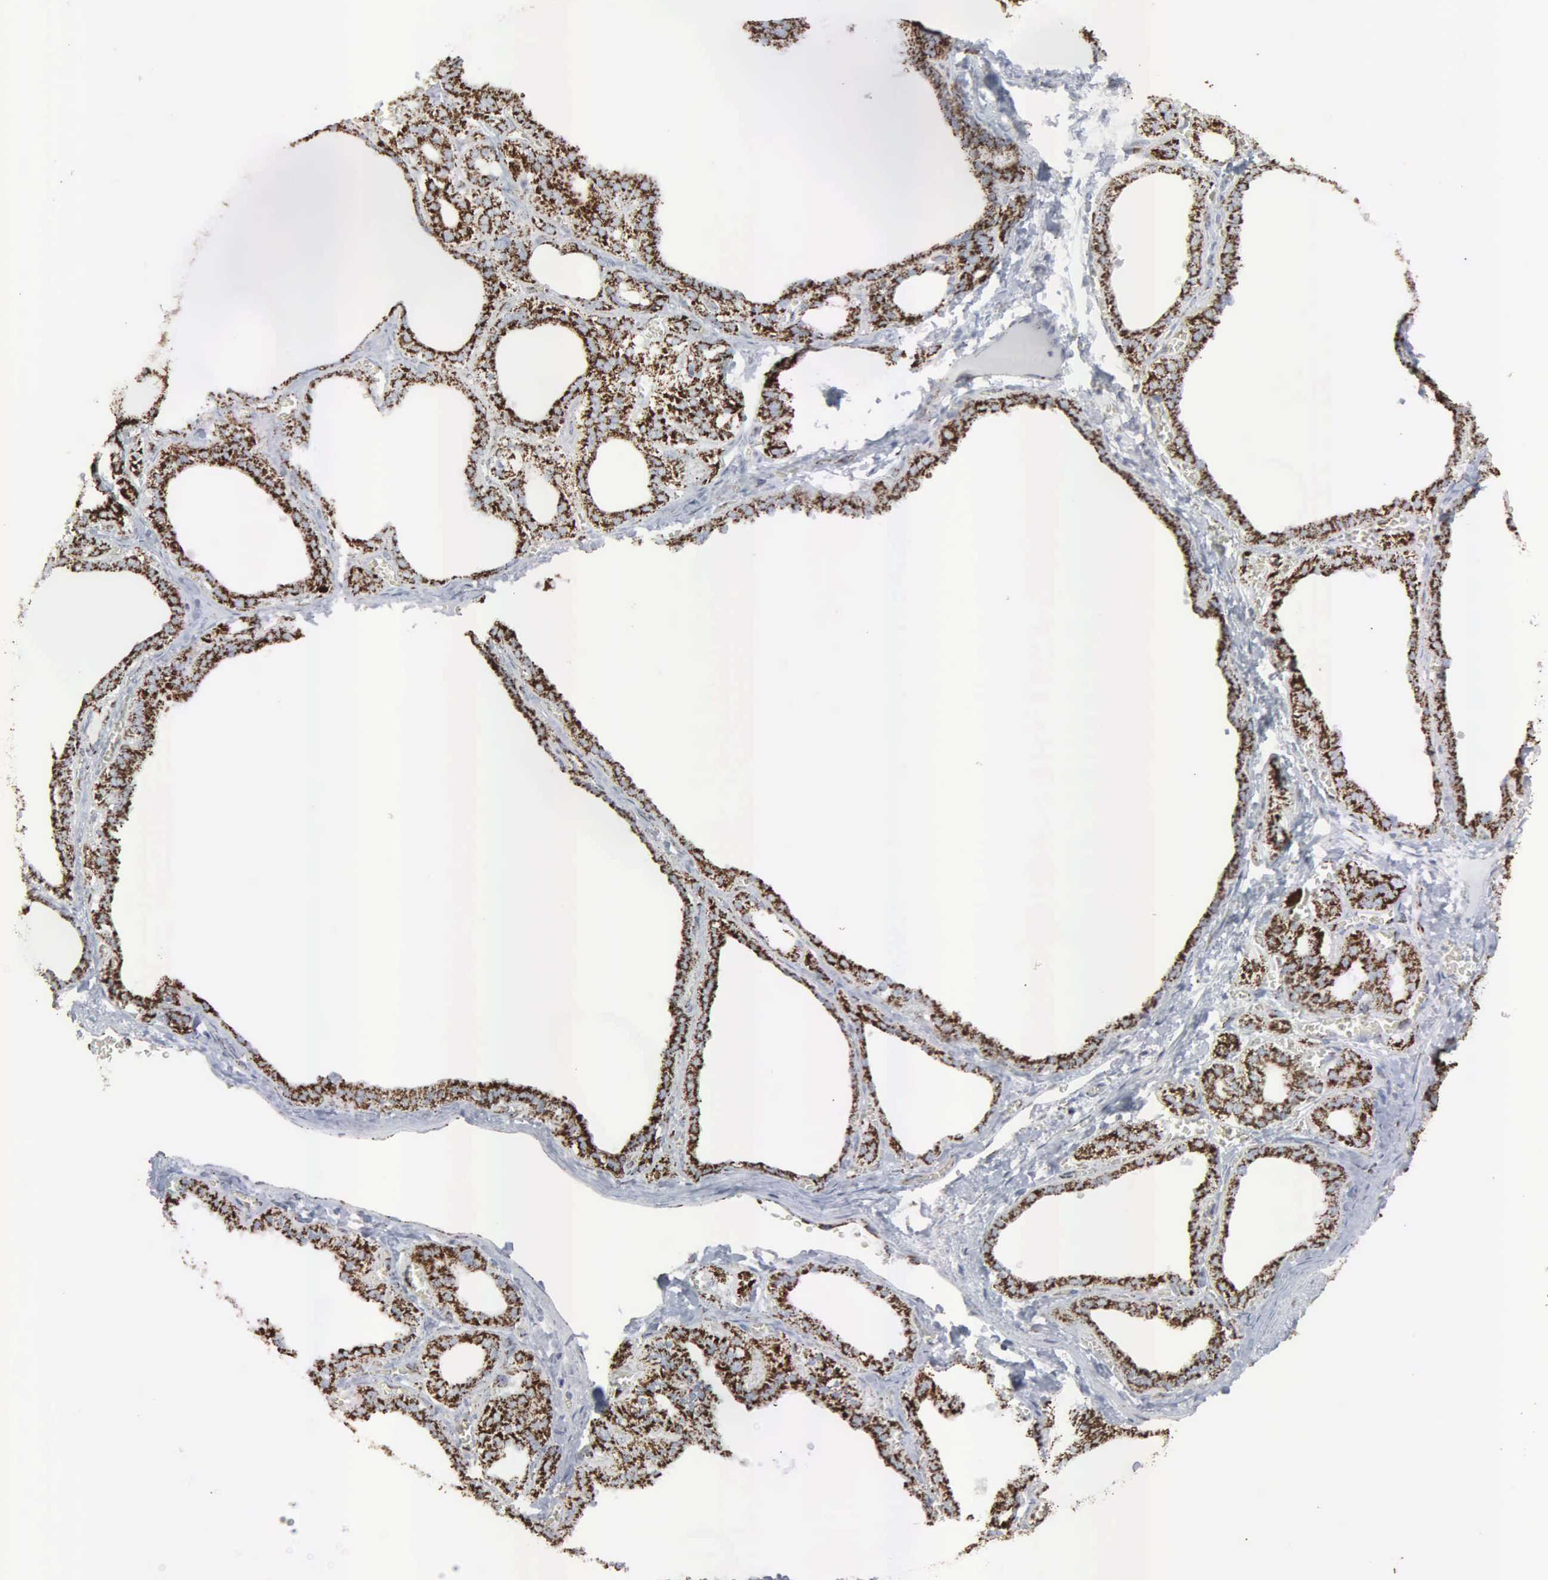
{"staining": {"intensity": "strong", "quantity": ">75%", "location": "cytoplasmic/membranous"}, "tissue": "thyroid gland", "cell_type": "Glandular cells", "image_type": "normal", "snomed": [{"axis": "morphology", "description": "Normal tissue, NOS"}, {"axis": "topography", "description": "Thyroid gland"}], "caption": "Glandular cells display high levels of strong cytoplasmic/membranous staining in approximately >75% of cells in normal thyroid gland. (DAB (3,3'-diaminobenzidine) IHC, brown staining for protein, blue staining for nuclei).", "gene": "HSPA9", "patient": {"sex": "female", "age": 55}}